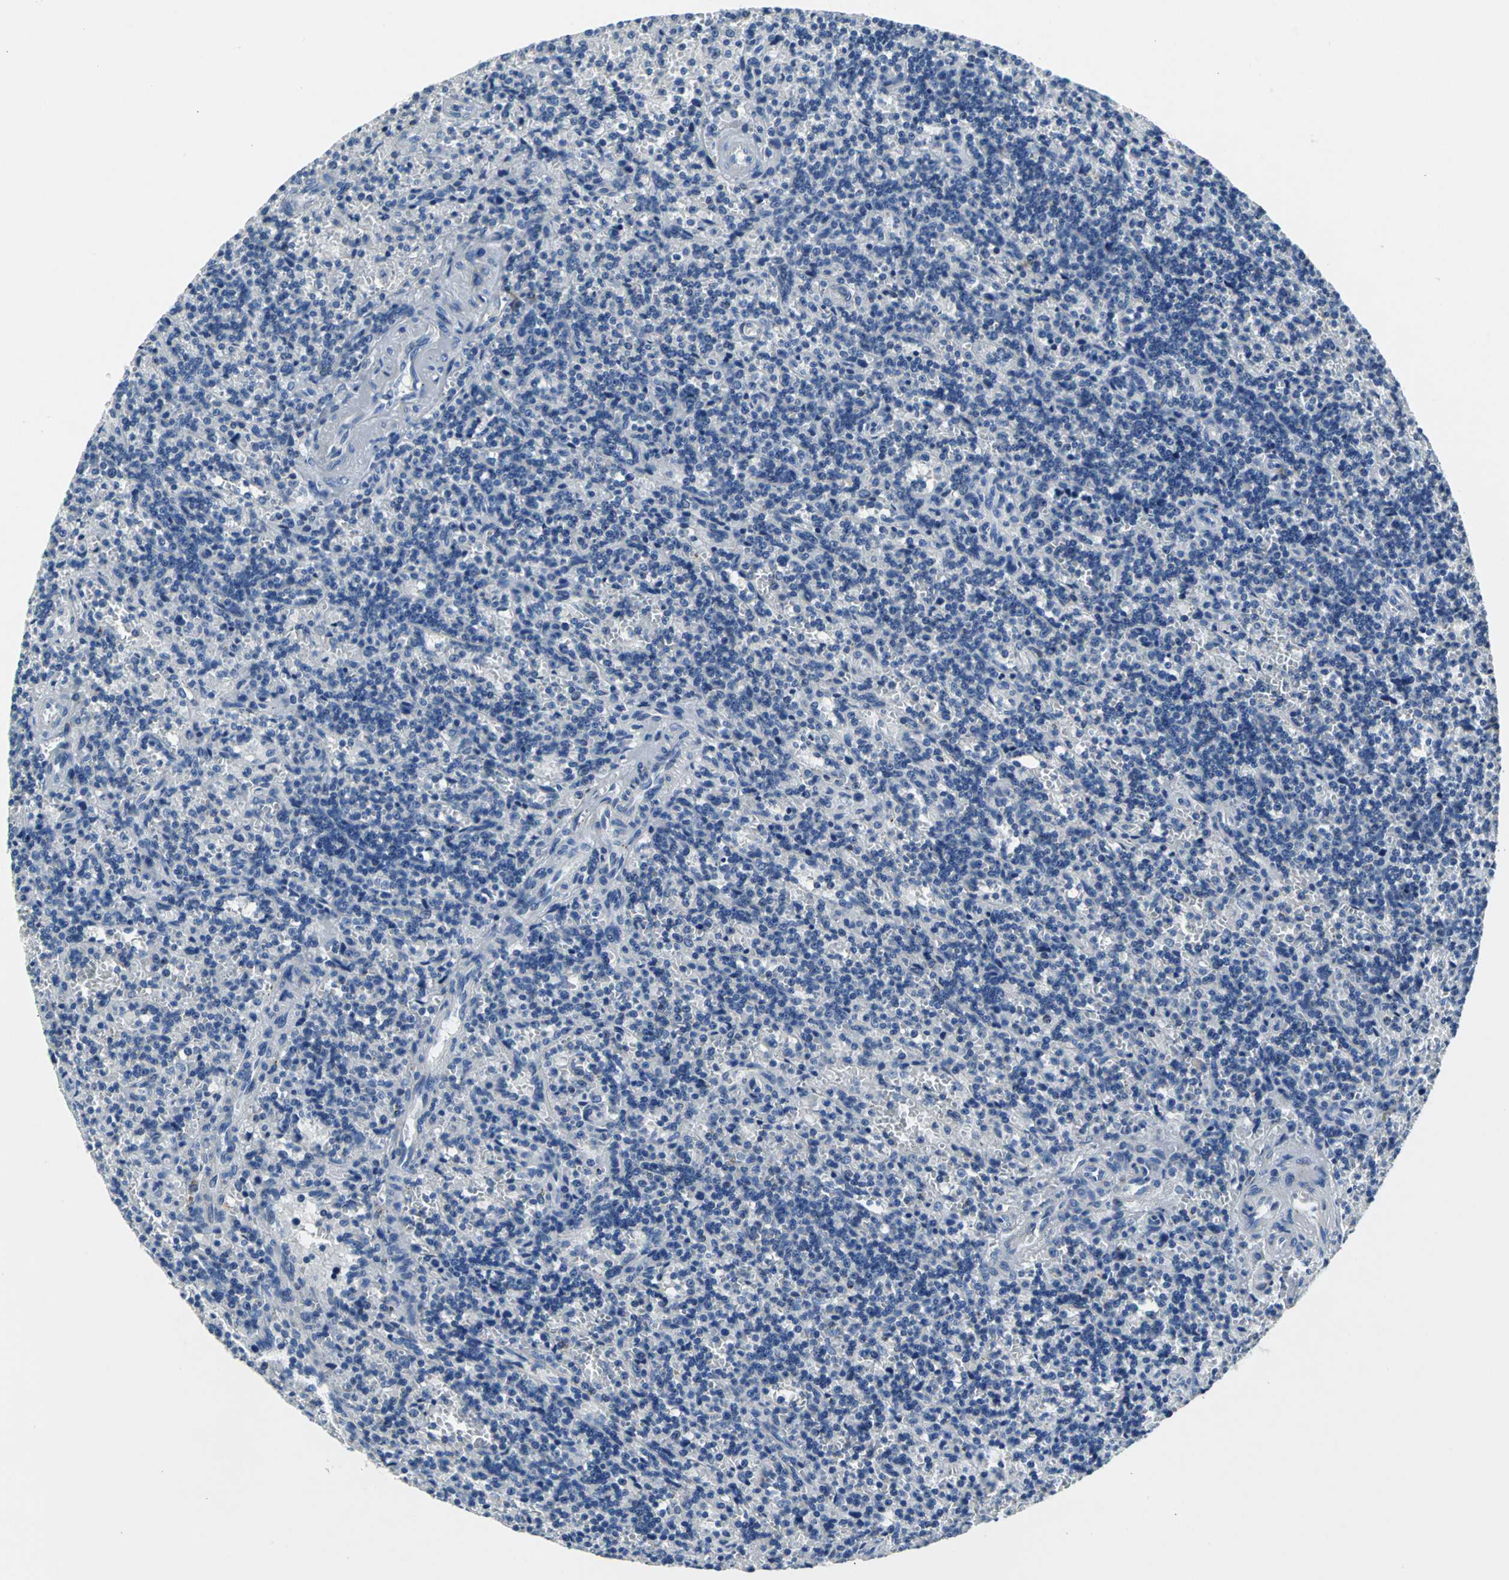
{"staining": {"intensity": "negative", "quantity": "none", "location": "none"}, "tissue": "lymphoma", "cell_type": "Tumor cells", "image_type": "cancer", "snomed": [{"axis": "morphology", "description": "Malignant lymphoma, non-Hodgkin's type, Low grade"}, {"axis": "topography", "description": "Spleen"}], "caption": "Immunohistochemistry of human low-grade malignant lymphoma, non-Hodgkin's type displays no staining in tumor cells.", "gene": "IFI6", "patient": {"sex": "male", "age": 73}}